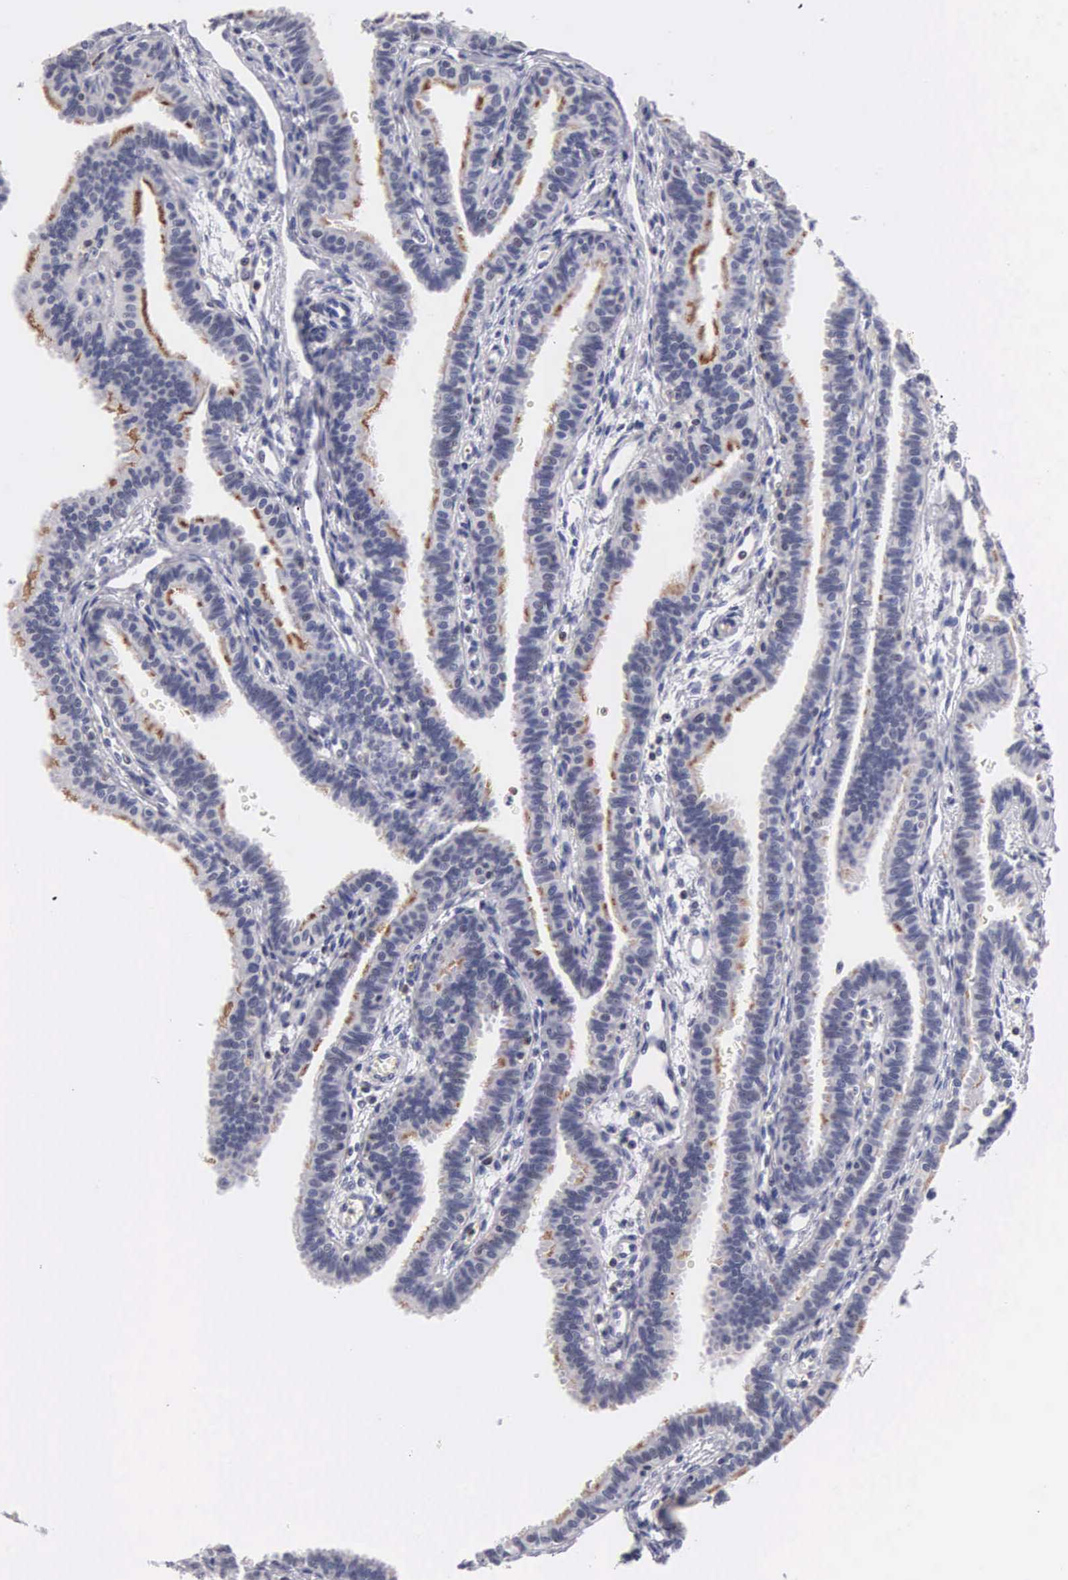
{"staining": {"intensity": "negative", "quantity": "none", "location": "none"}, "tissue": "fallopian tube", "cell_type": "Glandular cells", "image_type": "normal", "snomed": [{"axis": "morphology", "description": "Normal tissue, NOS"}, {"axis": "topography", "description": "Fallopian tube"}], "caption": "An image of human fallopian tube is negative for staining in glandular cells. (DAB IHC visualized using brightfield microscopy, high magnification).", "gene": "FAM47A", "patient": {"sex": "female", "age": 32}}